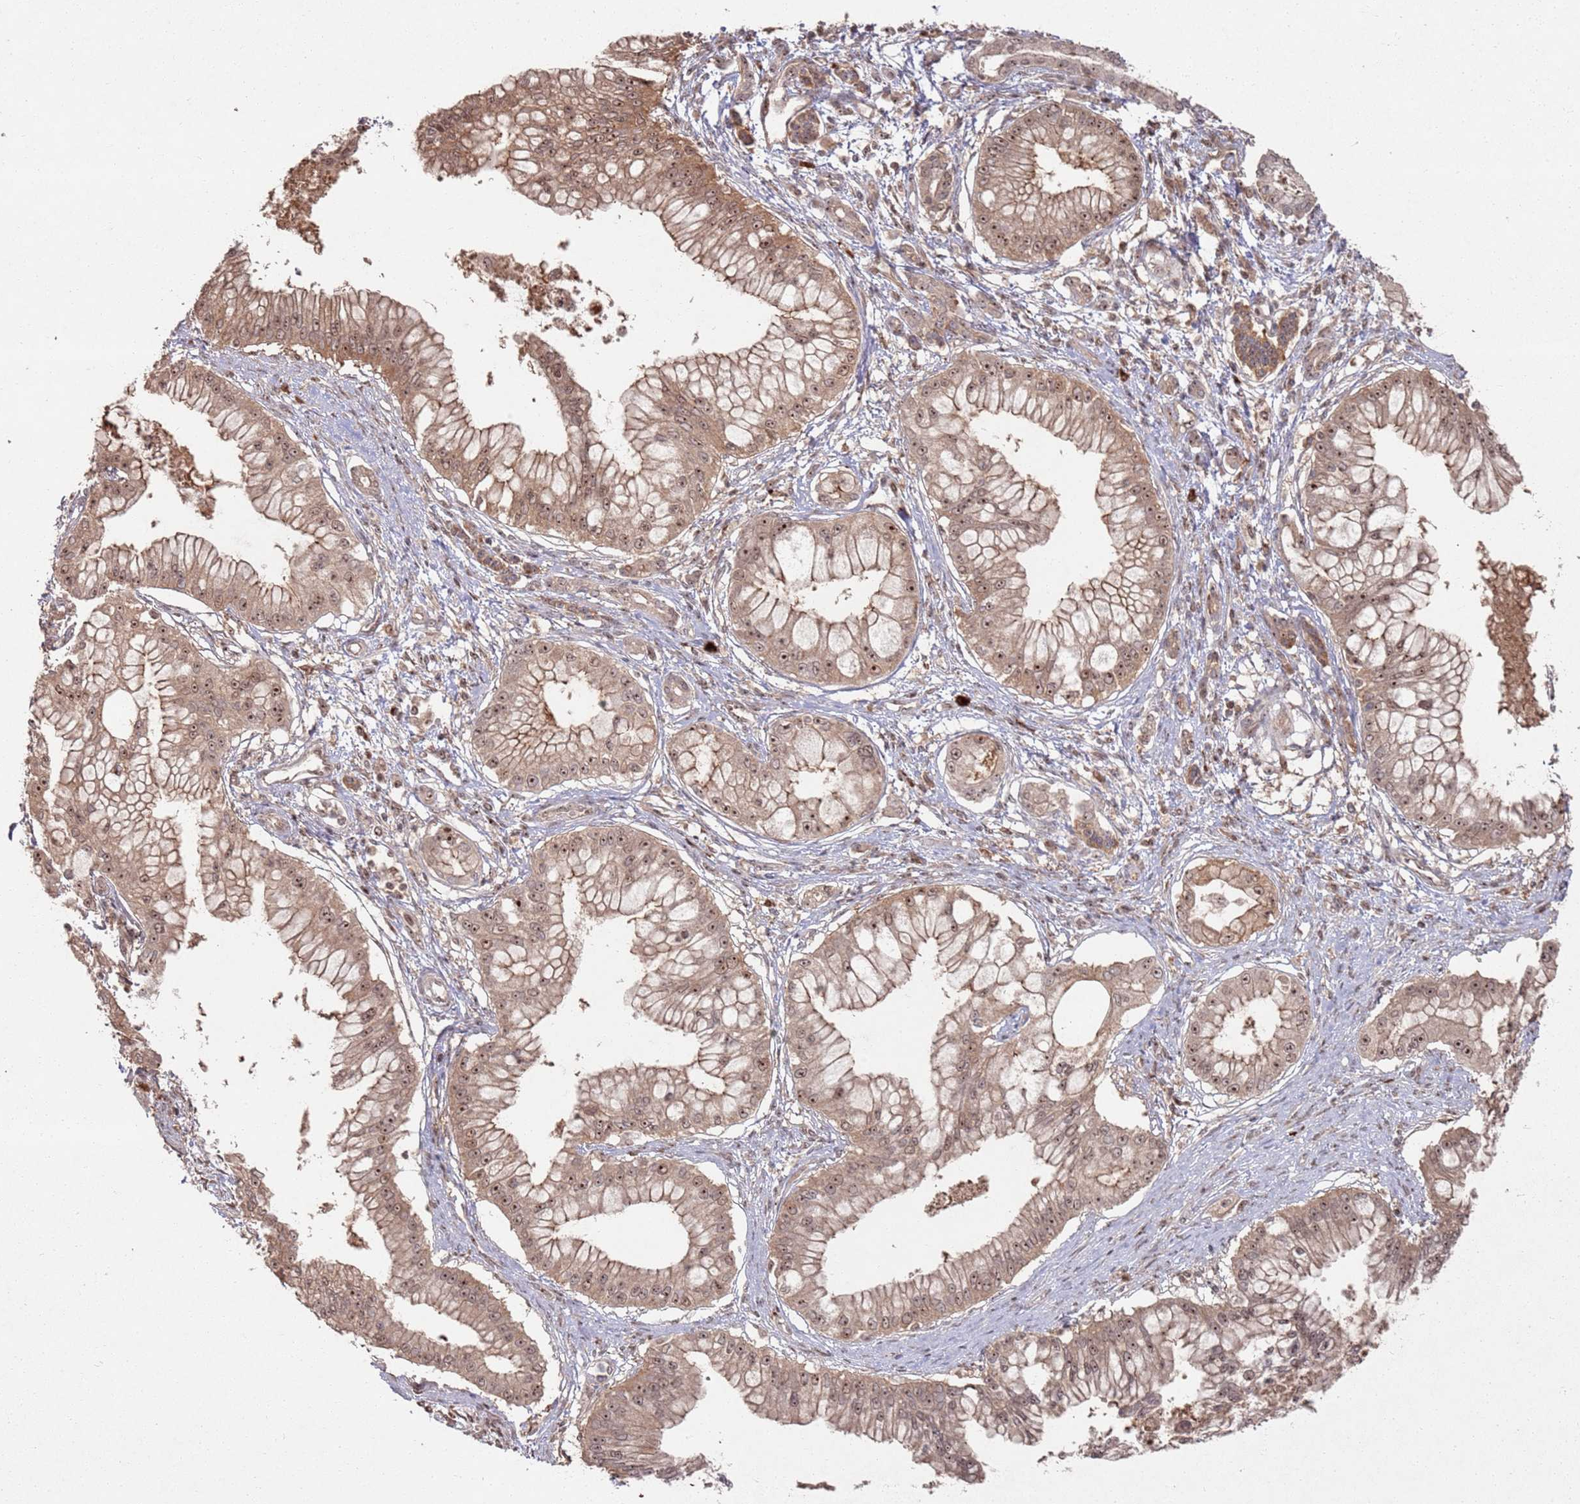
{"staining": {"intensity": "moderate", "quantity": ">75%", "location": "cytoplasmic/membranous,nuclear"}, "tissue": "pancreatic cancer", "cell_type": "Tumor cells", "image_type": "cancer", "snomed": [{"axis": "morphology", "description": "Adenocarcinoma, NOS"}, {"axis": "topography", "description": "Pancreas"}], "caption": "Protein expression analysis of human pancreatic adenocarcinoma reveals moderate cytoplasmic/membranous and nuclear positivity in approximately >75% of tumor cells. (DAB IHC, brown staining for protein, blue staining for nuclei).", "gene": "UTP11", "patient": {"sex": "male", "age": 46}}